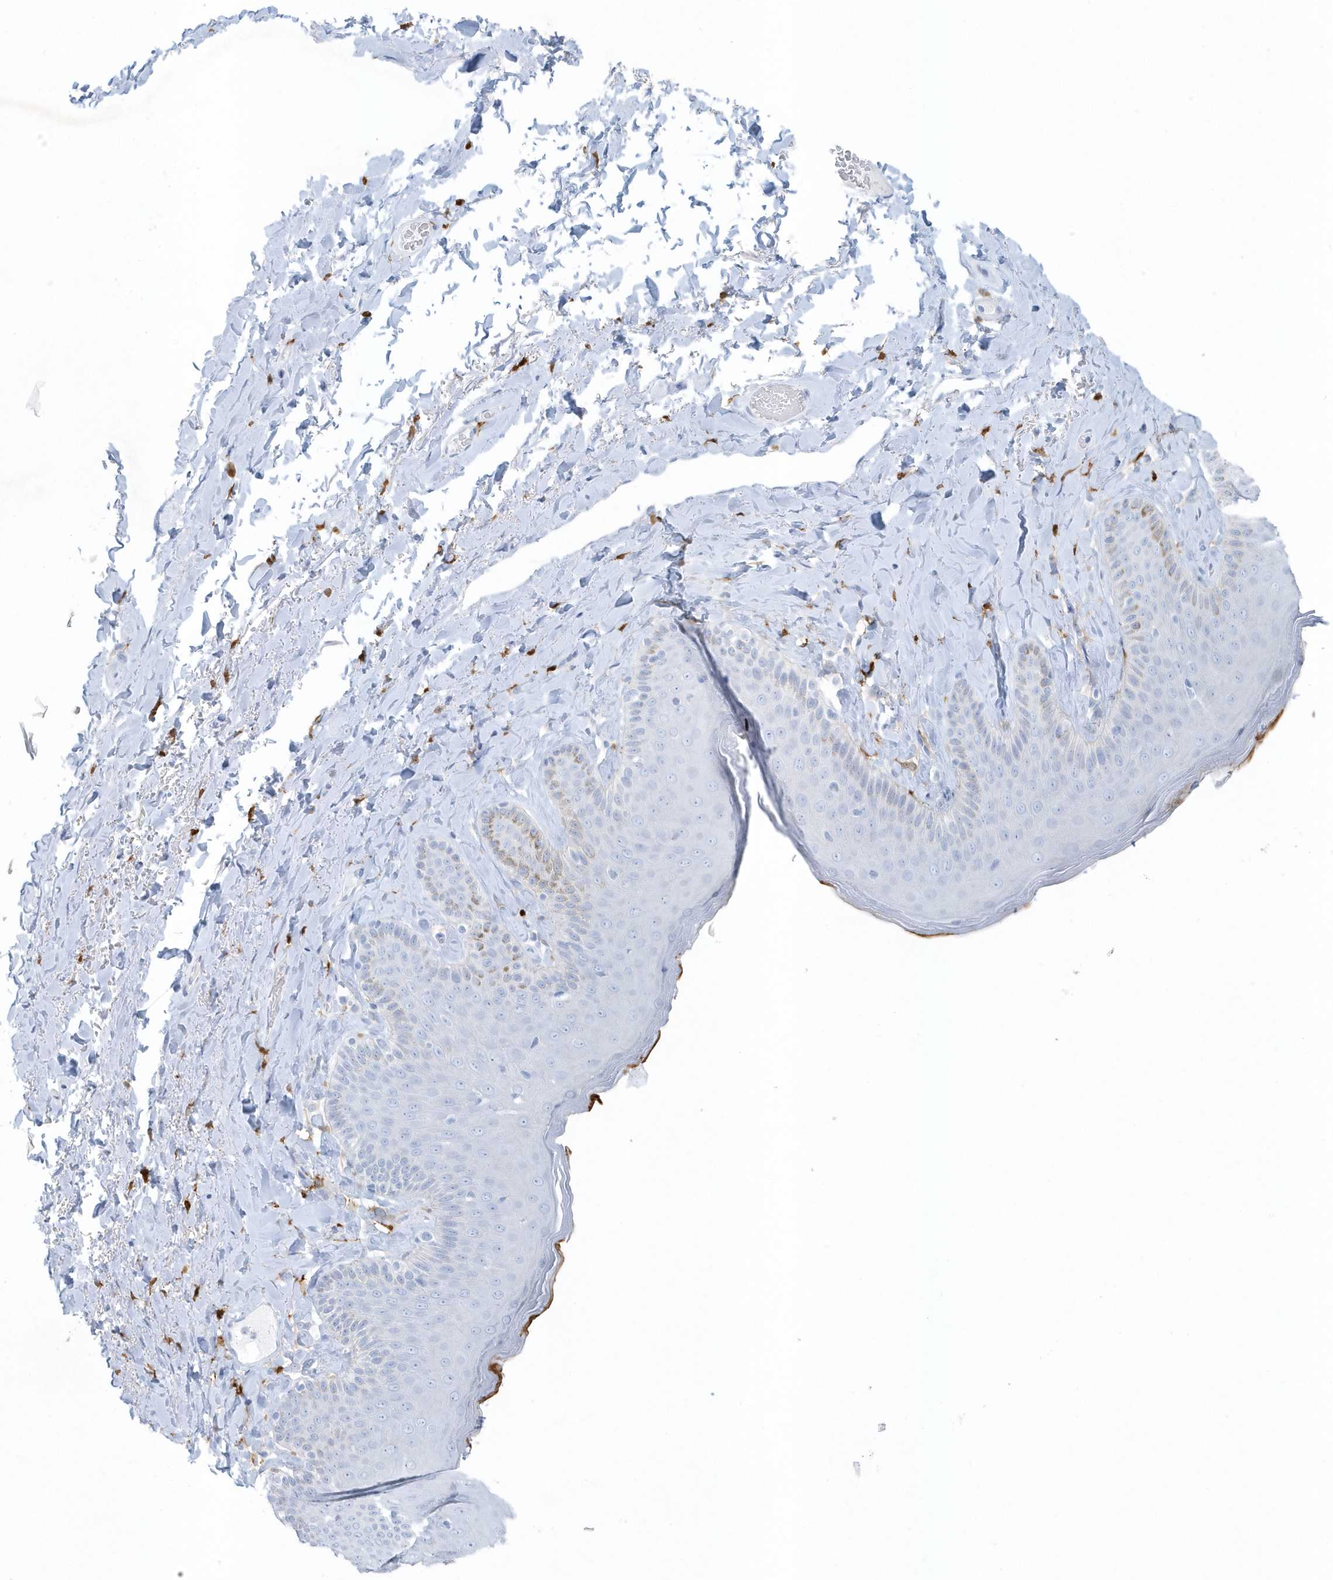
{"staining": {"intensity": "weak", "quantity": "<25%", "location": "cytoplasmic/membranous"}, "tissue": "skin", "cell_type": "Epidermal cells", "image_type": "normal", "snomed": [{"axis": "morphology", "description": "Normal tissue, NOS"}, {"axis": "topography", "description": "Anal"}], "caption": "A high-resolution histopathology image shows IHC staining of benign skin, which exhibits no significant expression in epidermal cells.", "gene": "FAM98A", "patient": {"sex": "male", "age": 69}}